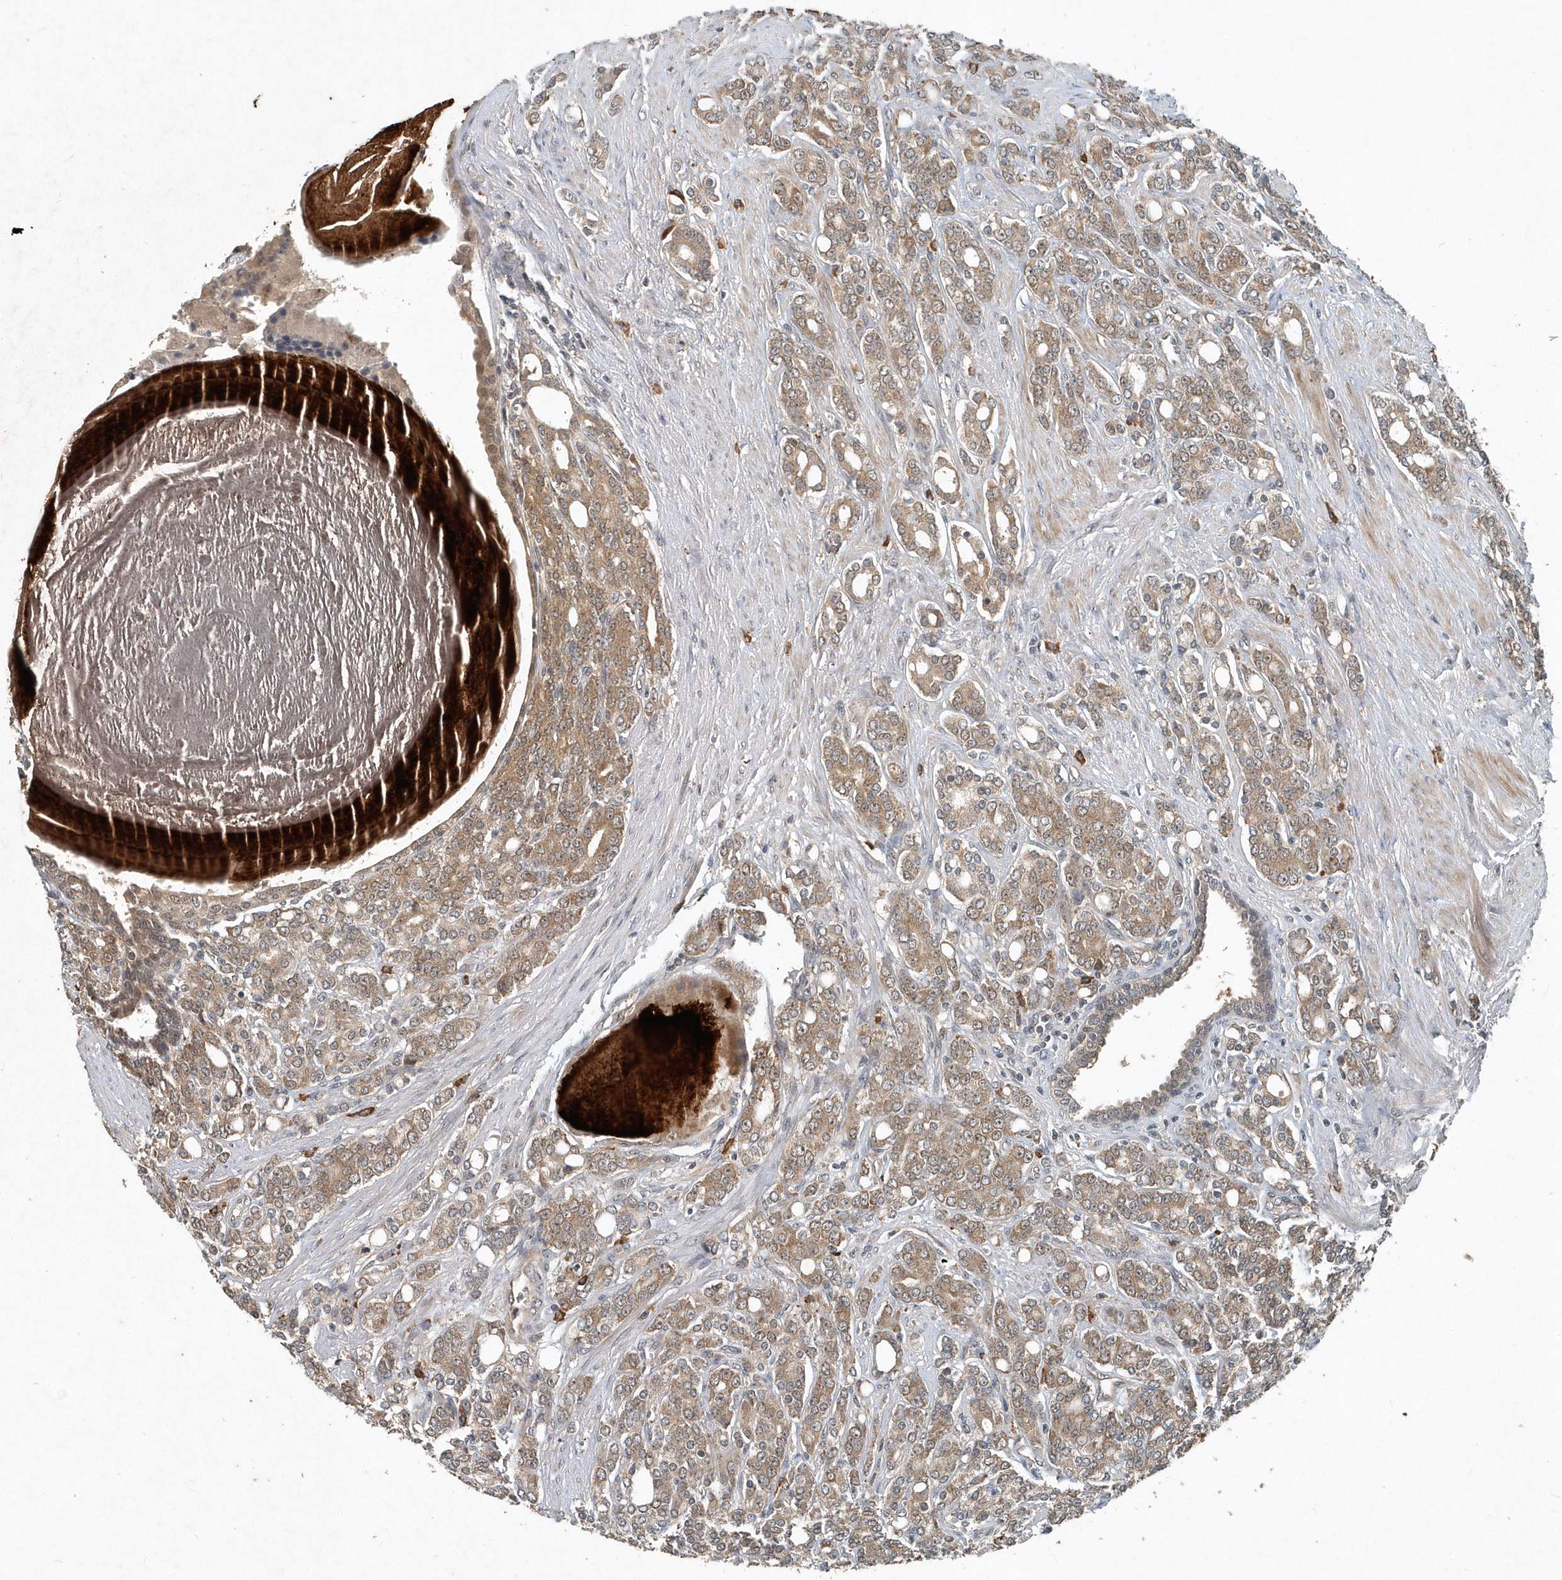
{"staining": {"intensity": "weak", "quantity": ">75%", "location": "cytoplasmic/membranous"}, "tissue": "prostate cancer", "cell_type": "Tumor cells", "image_type": "cancer", "snomed": [{"axis": "morphology", "description": "Adenocarcinoma, High grade"}, {"axis": "topography", "description": "Prostate"}], "caption": "Protein expression analysis of prostate cancer demonstrates weak cytoplasmic/membranous positivity in about >75% of tumor cells.", "gene": "SCFD2", "patient": {"sex": "male", "age": 62}}